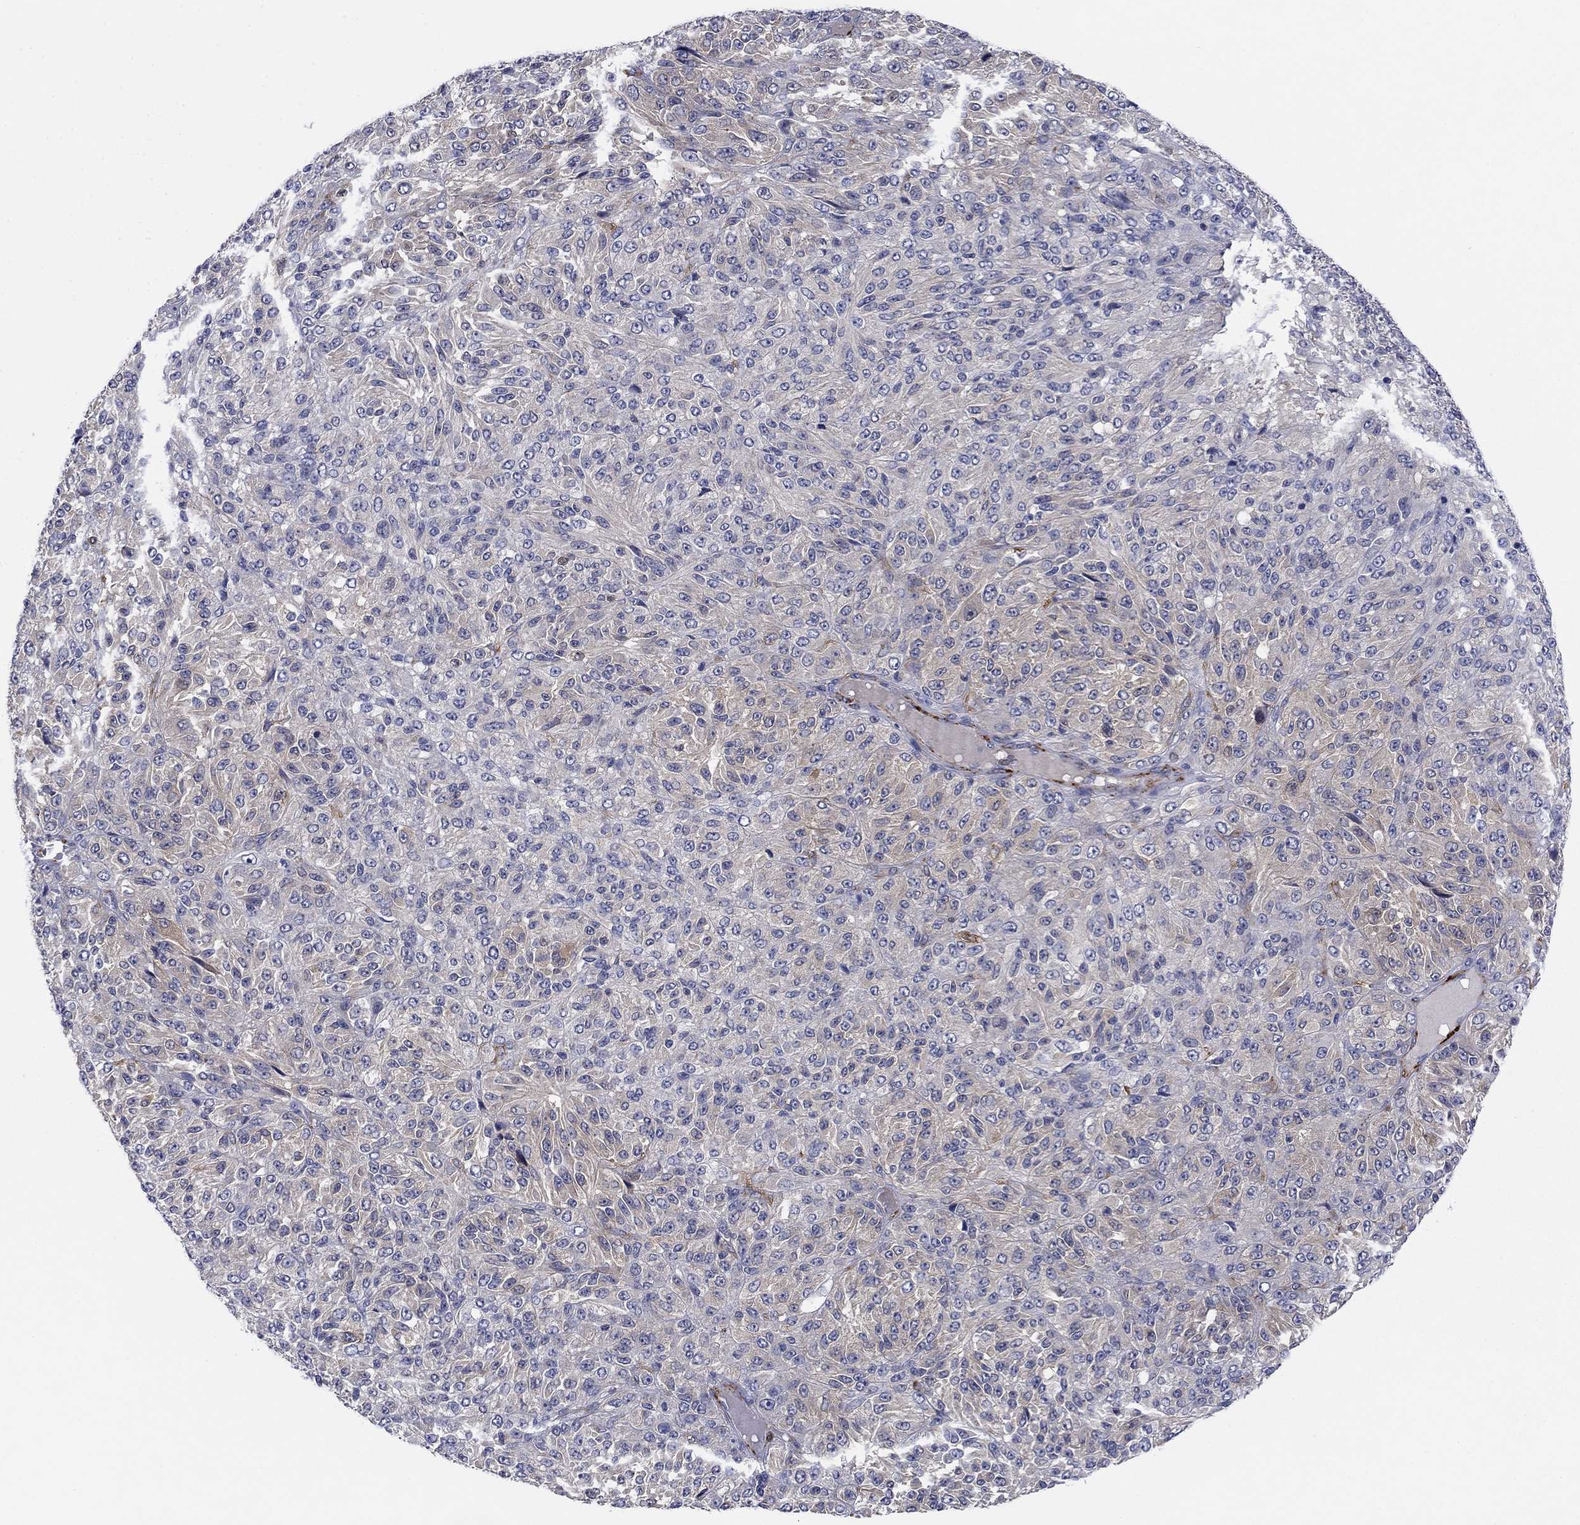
{"staining": {"intensity": "negative", "quantity": "none", "location": "none"}, "tissue": "melanoma", "cell_type": "Tumor cells", "image_type": "cancer", "snomed": [{"axis": "morphology", "description": "Malignant melanoma, Metastatic site"}, {"axis": "topography", "description": "Brain"}], "caption": "High power microscopy photomicrograph of an immunohistochemistry photomicrograph of melanoma, revealing no significant staining in tumor cells.", "gene": "PTPRZ1", "patient": {"sex": "female", "age": 56}}